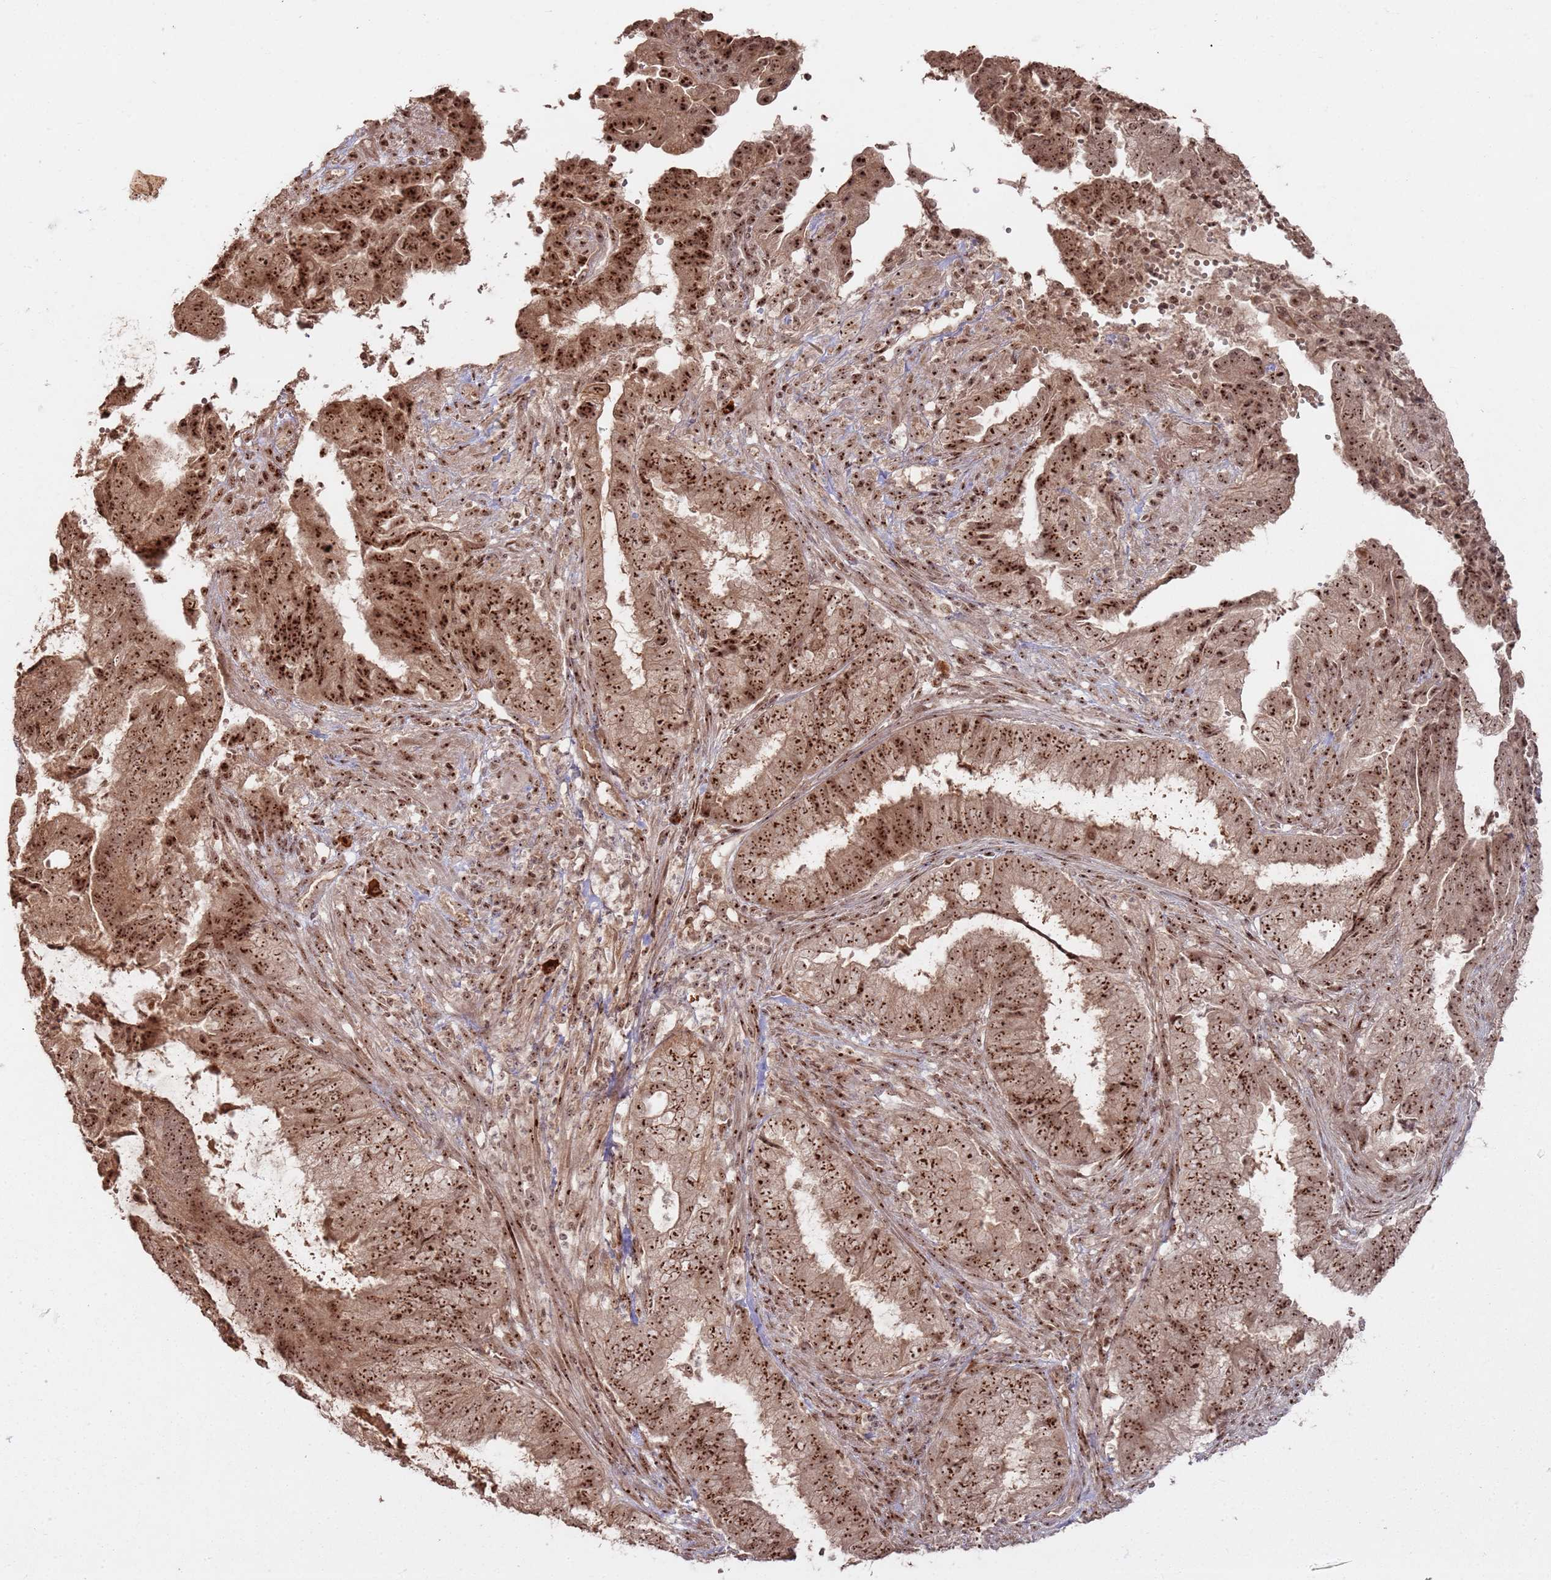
{"staining": {"intensity": "strong", "quantity": ">75%", "location": "cytoplasmic/membranous,nuclear"}, "tissue": "endometrial cancer", "cell_type": "Tumor cells", "image_type": "cancer", "snomed": [{"axis": "morphology", "description": "Adenocarcinoma, NOS"}, {"axis": "topography", "description": "Endometrium"}], "caption": "This is an image of immunohistochemistry staining of endometrial adenocarcinoma, which shows strong staining in the cytoplasmic/membranous and nuclear of tumor cells.", "gene": "UTP11", "patient": {"sex": "female", "age": 51}}